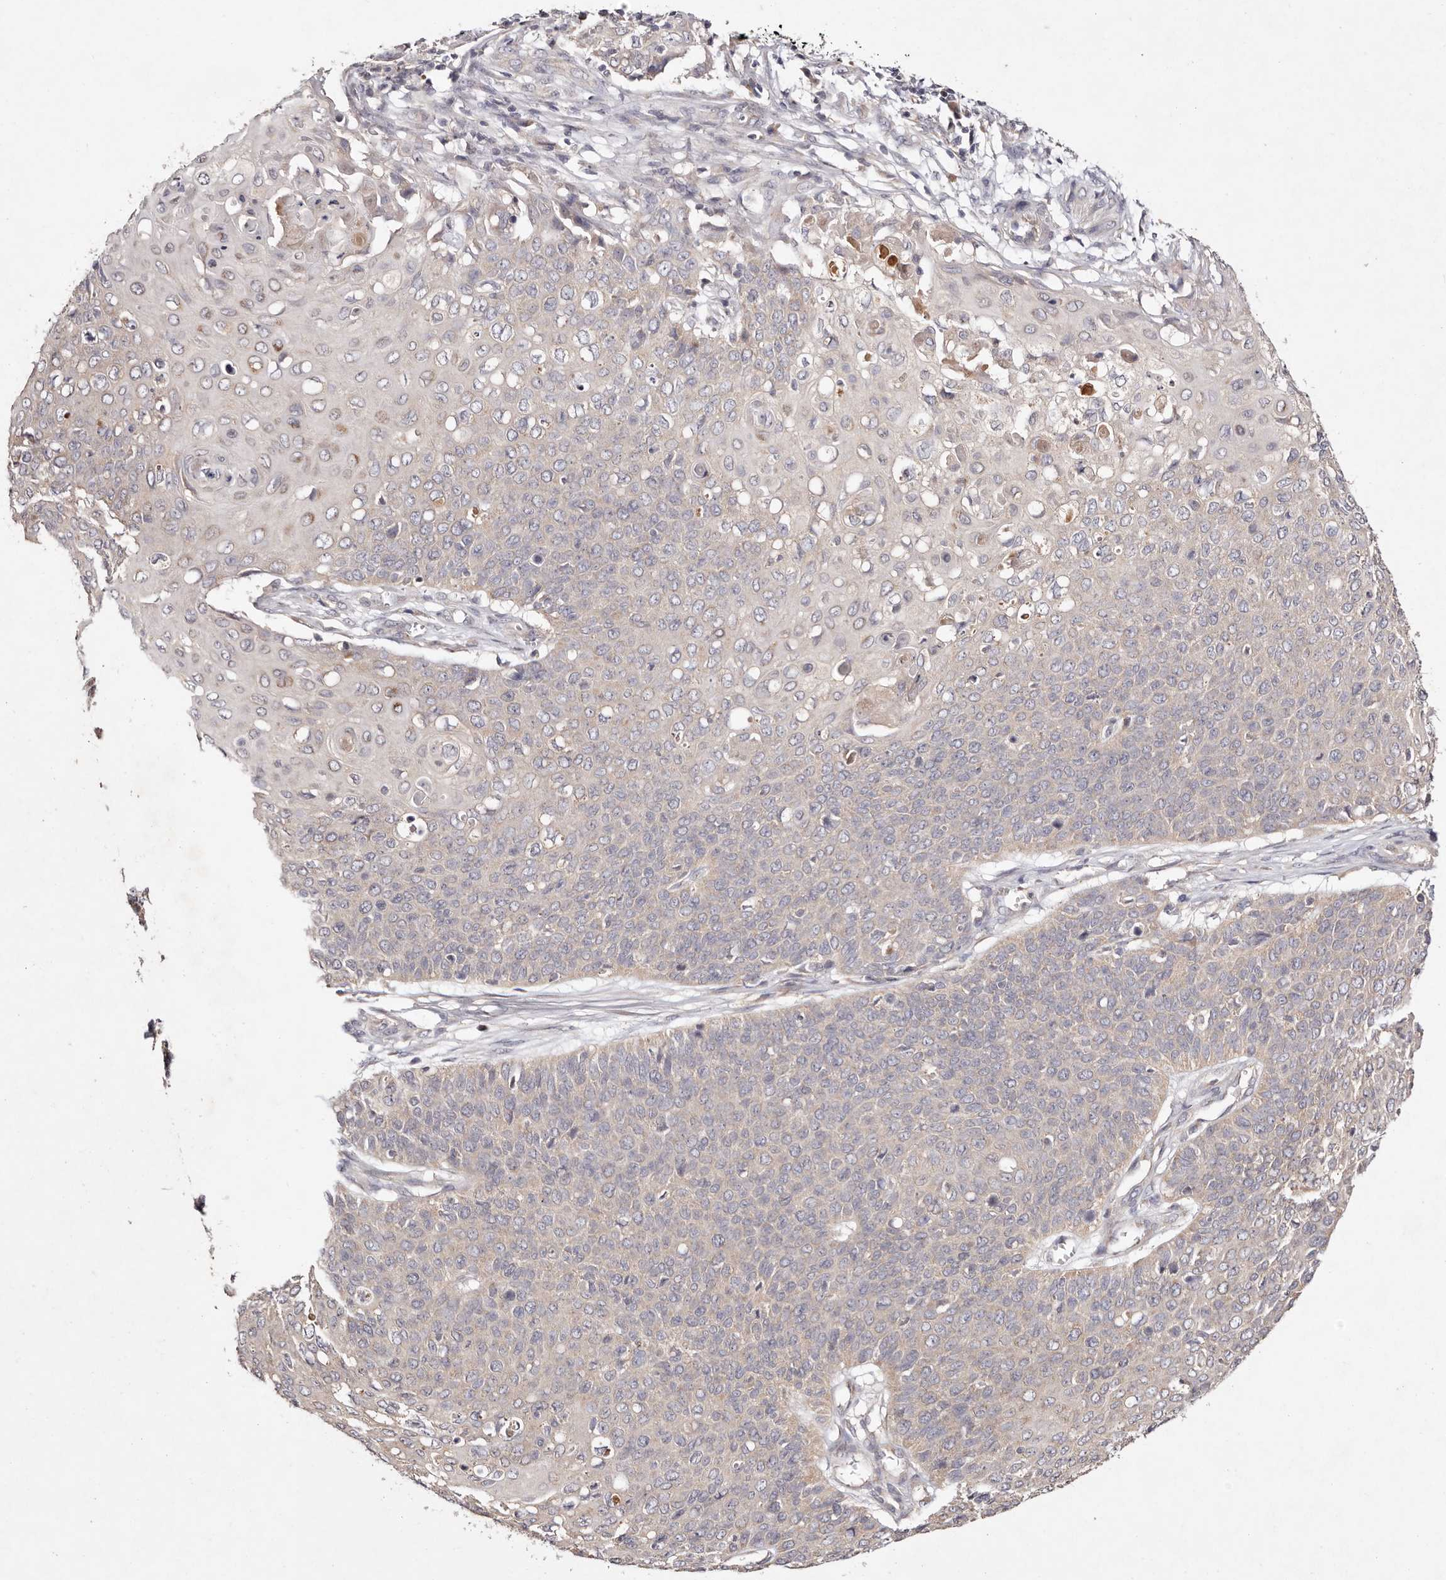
{"staining": {"intensity": "weak", "quantity": "<25%", "location": "cytoplasmic/membranous"}, "tissue": "cervical cancer", "cell_type": "Tumor cells", "image_type": "cancer", "snomed": [{"axis": "morphology", "description": "Squamous cell carcinoma, NOS"}, {"axis": "topography", "description": "Cervix"}], "caption": "Tumor cells show no significant positivity in squamous cell carcinoma (cervical).", "gene": "TSC2", "patient": {"sex": "female", "age": 39}}